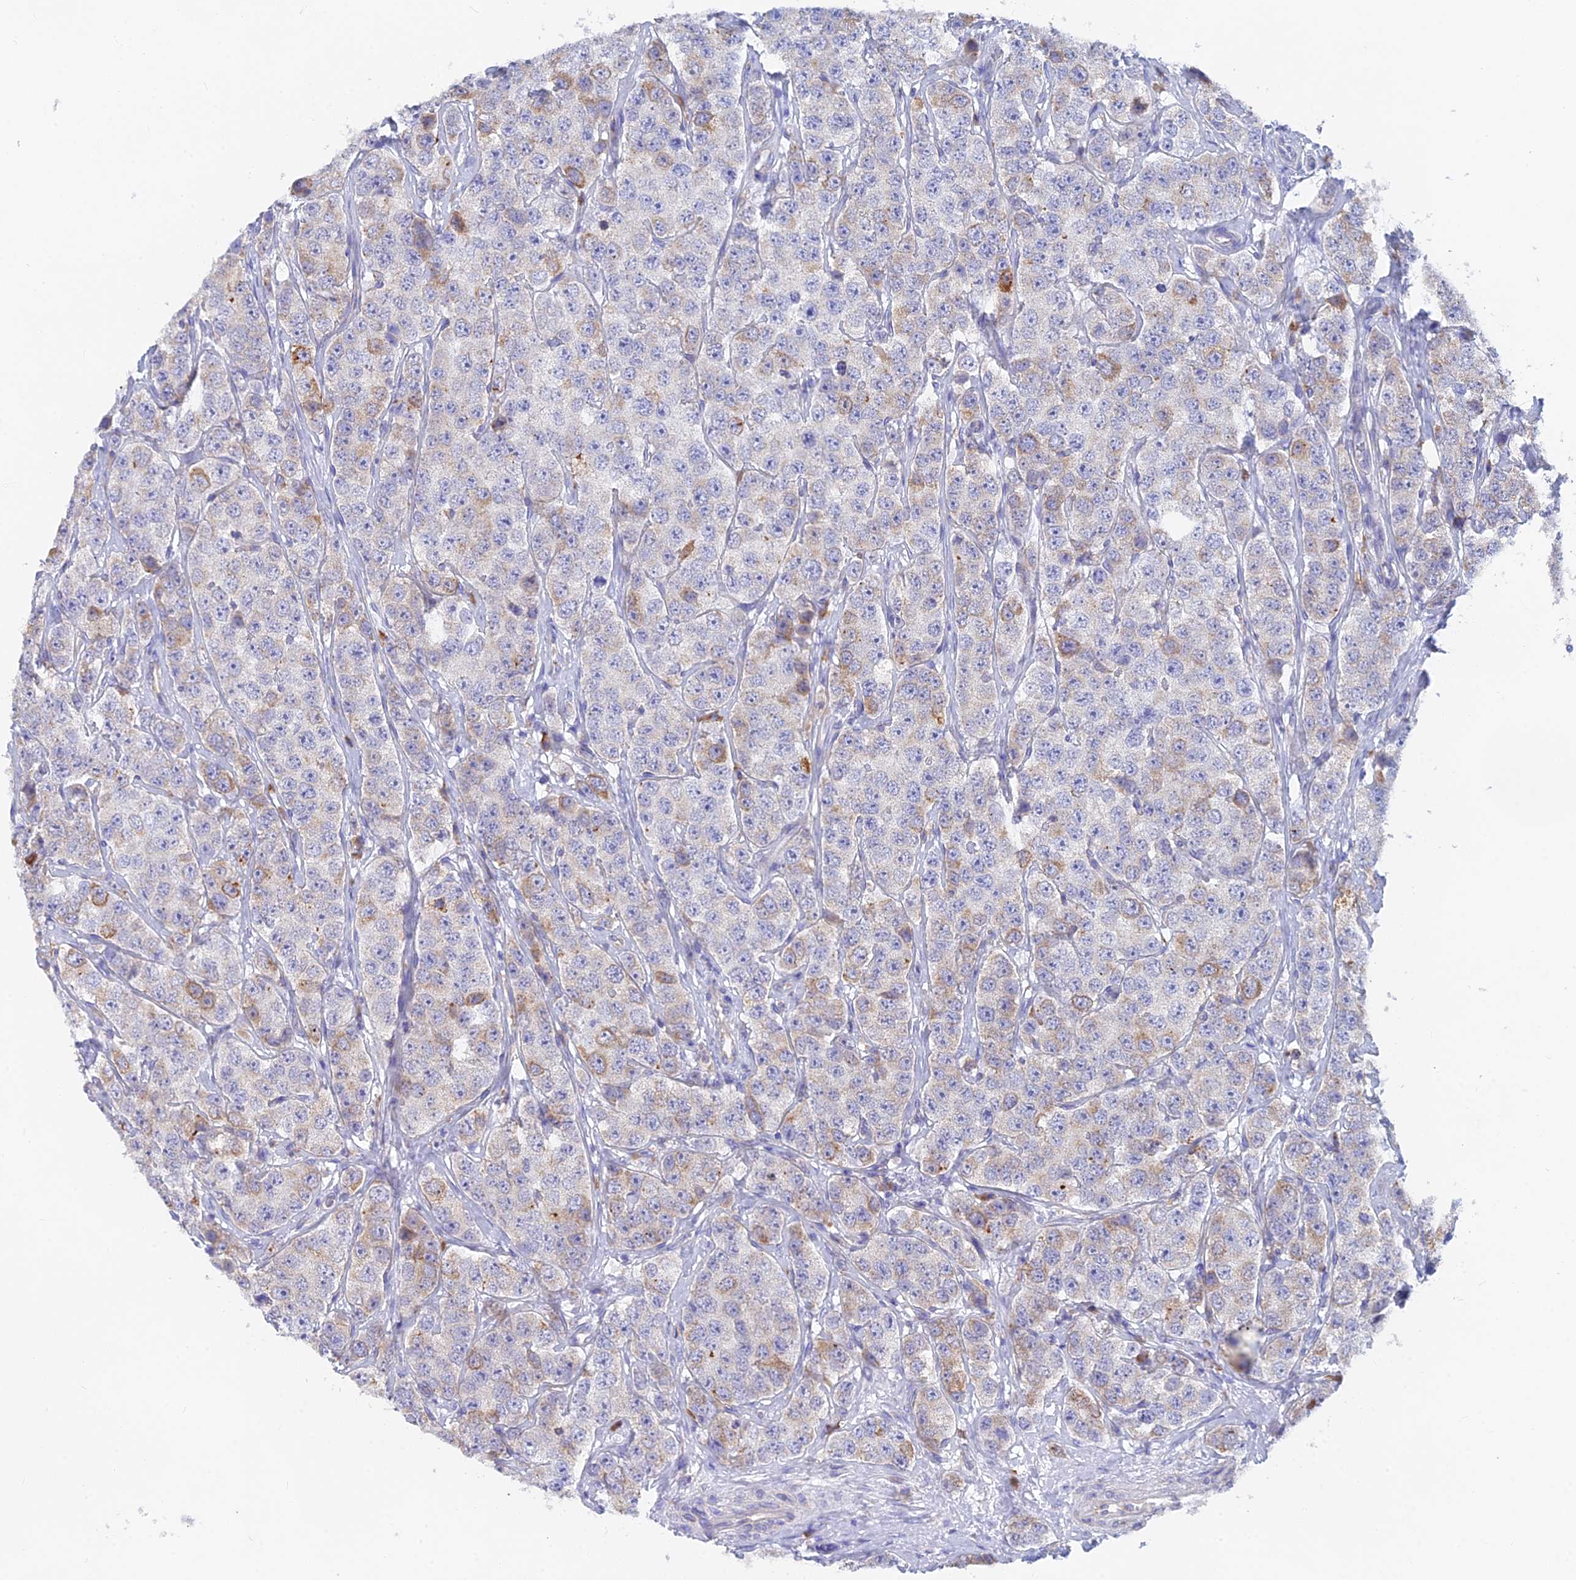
{"staining": {"intensity": "moderate", "quantity": "<25%", "location": "cytoplasmic/membranous"}, "tissue": "testis cancer", "cell_type": "Tumor cells", "image_type": "cancer", "snomed": [{"axis": "morphology", "description": "Seminoma, NOS"}, {"axis": "topography", "description": "Testis"}], "caption": "This is a histology image of immunohistochemistry (IHC) staining of testis cancer, which shows moderate staining in the cytoplasmic/membranous of tumor cells.", "gene": "WDR35", "patient": {"sex": "male", "age": 28}}